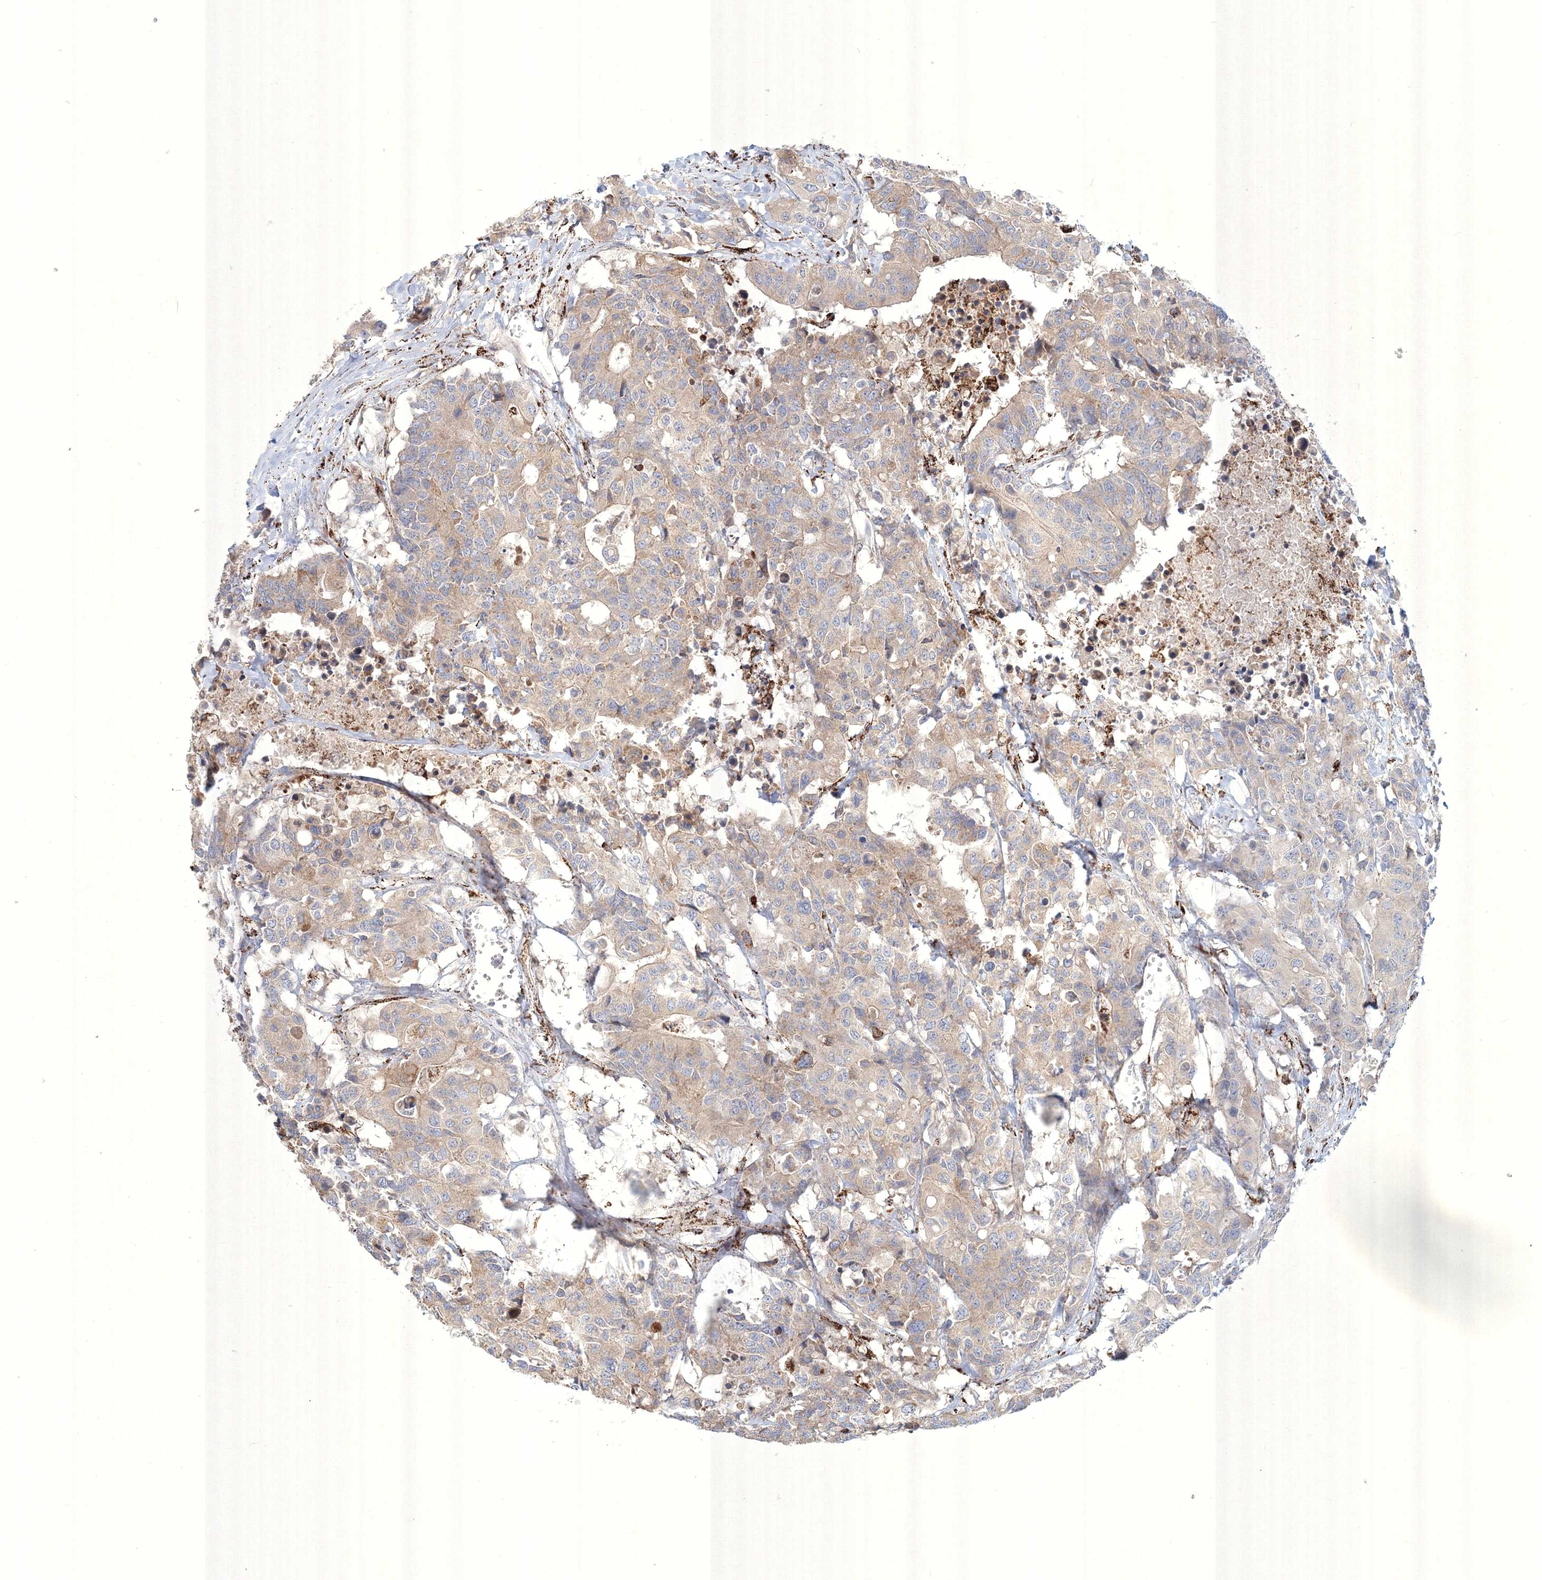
{"staining": {"intensity": "weak", "quantity": ">75%", "location": "cytoplasmic/membranous"}, "tissue": "colorectal cancer", "cell_type": "Tumor cells", "image_type": "cancer", "snomed": [{"axis": "morphology", "description": "Adenocarcinoma, NOS"}, {"axis": "topography", "description": "Colon"}], "caption": "A brown stain highlights weak cytoplasmic/membranous staining of a protein in human colorectal cancer tumor cells. (Stains: DAB (3,3'-diaminobenzidine) in brown, nuclei in blue, Microscopy: brightfield microscopy at high magnification).", "gene": "WDR49", "patient": {"sex": "male", "age": 77}}